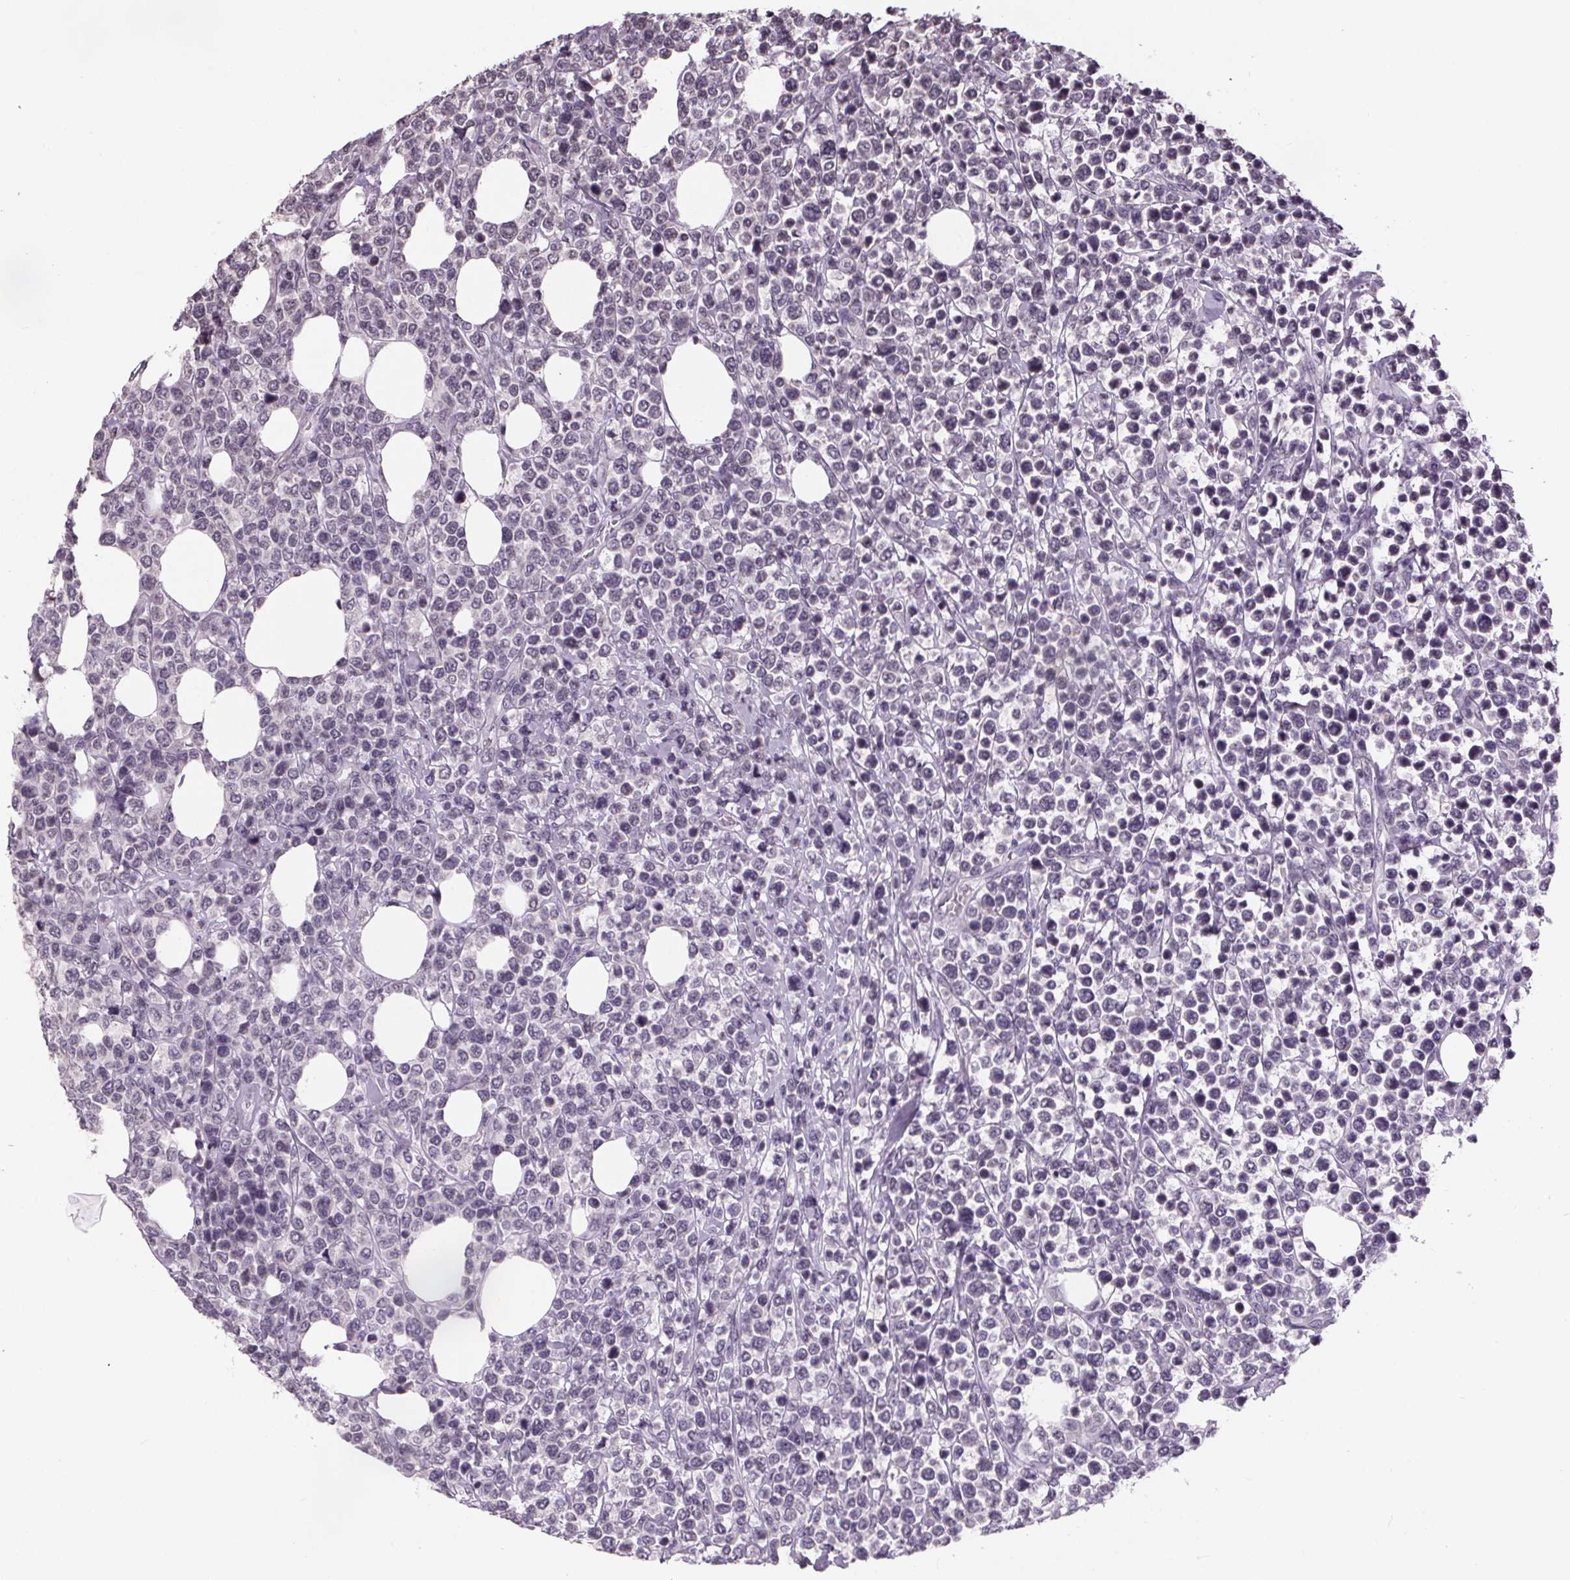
{"staining": {"intensity": "negative", "quantity": "none", "location": "none"}, "tissue": "lymphoma", "cell_type": "Tumor cells", "image_type": "cancer", "snomed": [{"axis": "morphology", "description": "Malignant lymphoma, non-Hodgkin's type, High grade"}, {"axis": "topography", "description": "Soft tissue"}], "caption": "High magnification brightfield microscopy of lymphoma stained with DAB (3,3'-diaminobenzidine) (brown) and counterstained with hematoxylin (blue): tumor cells show no significant positivity.", "gene": "NKX6-1", "patient": {"sex": "female", "age": 56}}